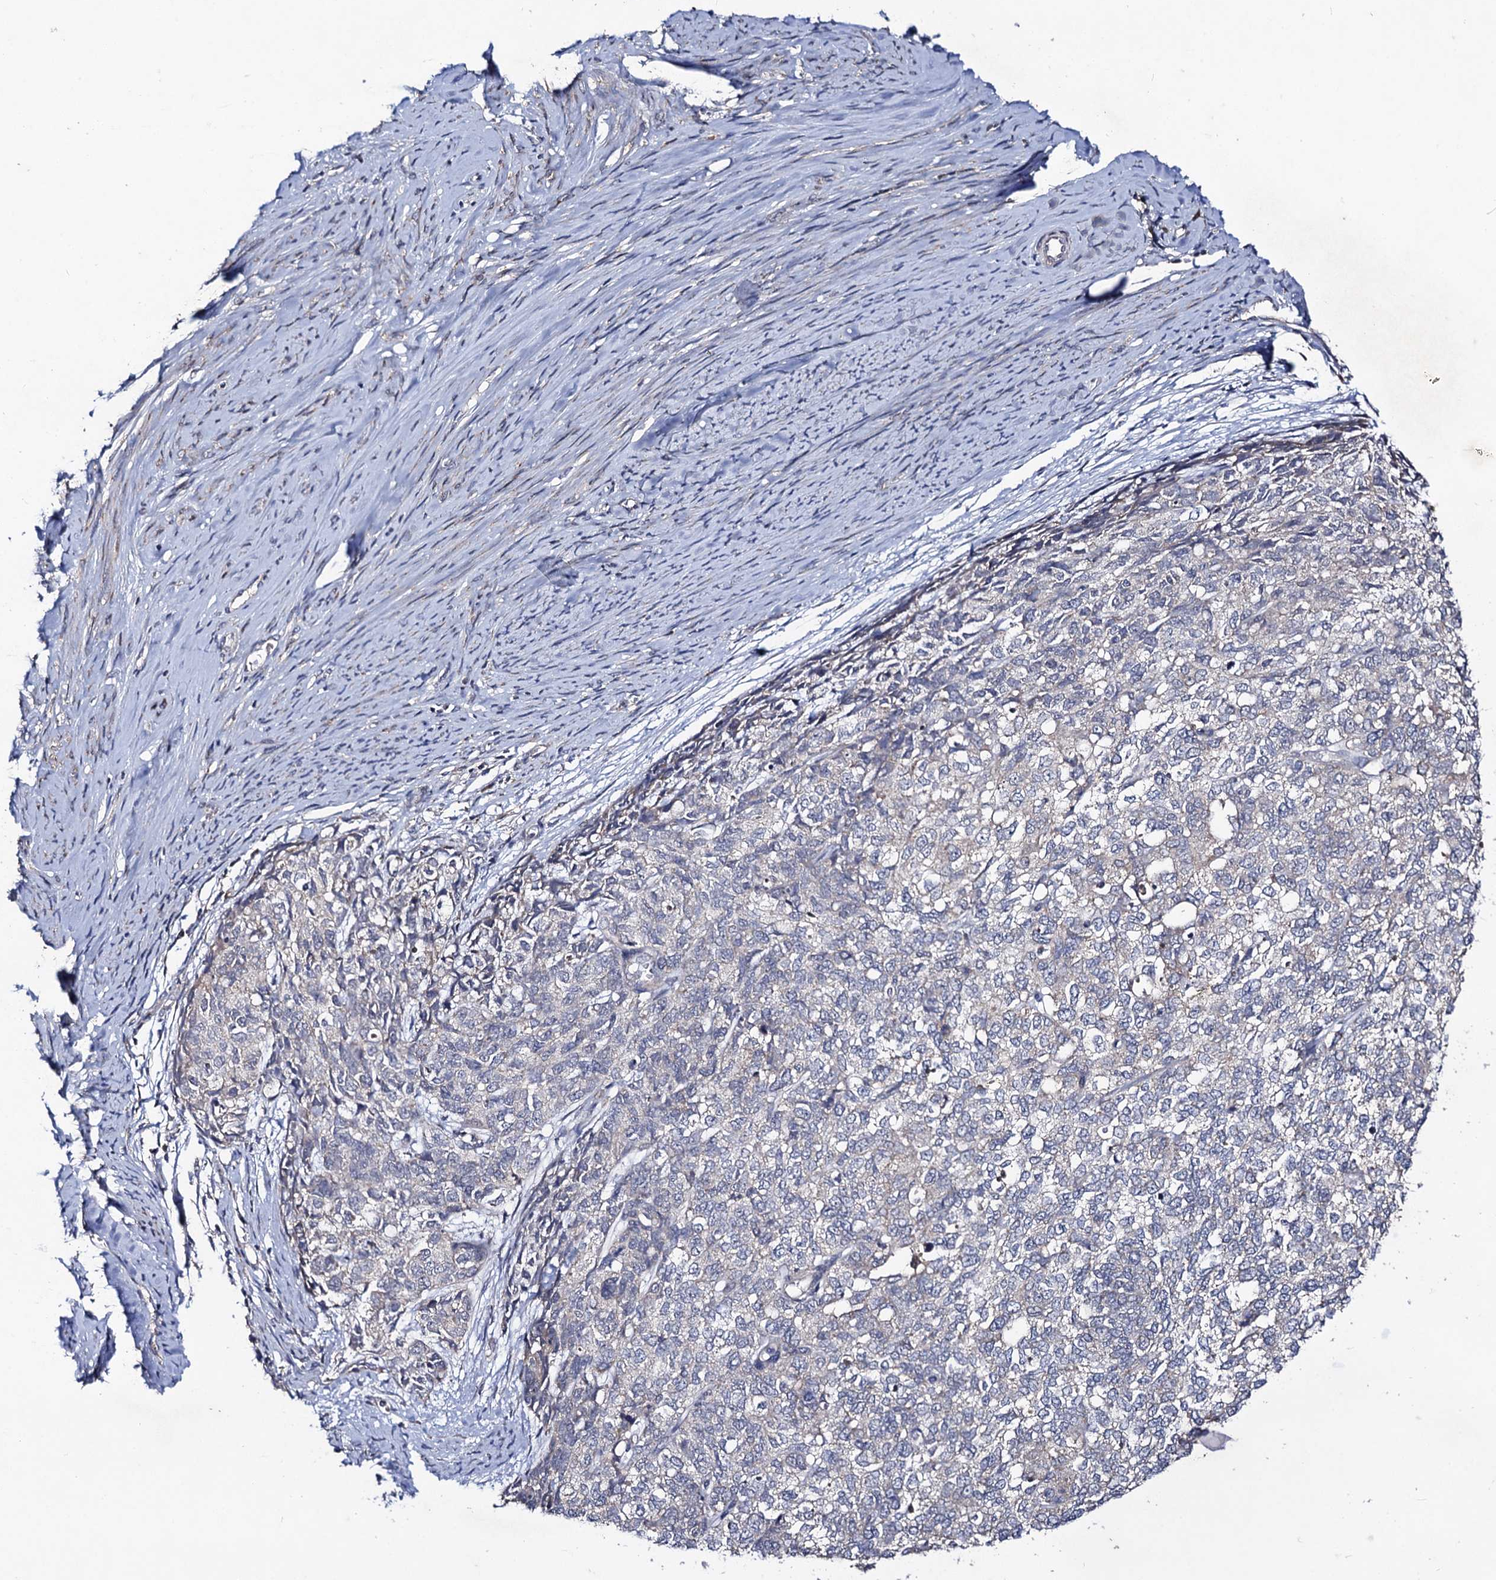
{"staining": {"intensity": "negative", "quantity": "none", "location": "none"}, "tissue": "cervical cancer", "cell_type": "Tumor cells", "image_type": "cancer", "snomed": [{"axis": "morphology", "description": "Squamous cell carcinoma, NOS"}, {"axis": "topography", "description": "Cervix"}], "caption": "A histopathology image of cervical cancer (squamous cell carcinoma) stained for a protein exhibits no brown staining in tumor cells.", "gene": "VPS37D", "patient": {"sex": "female", "age": 63}}